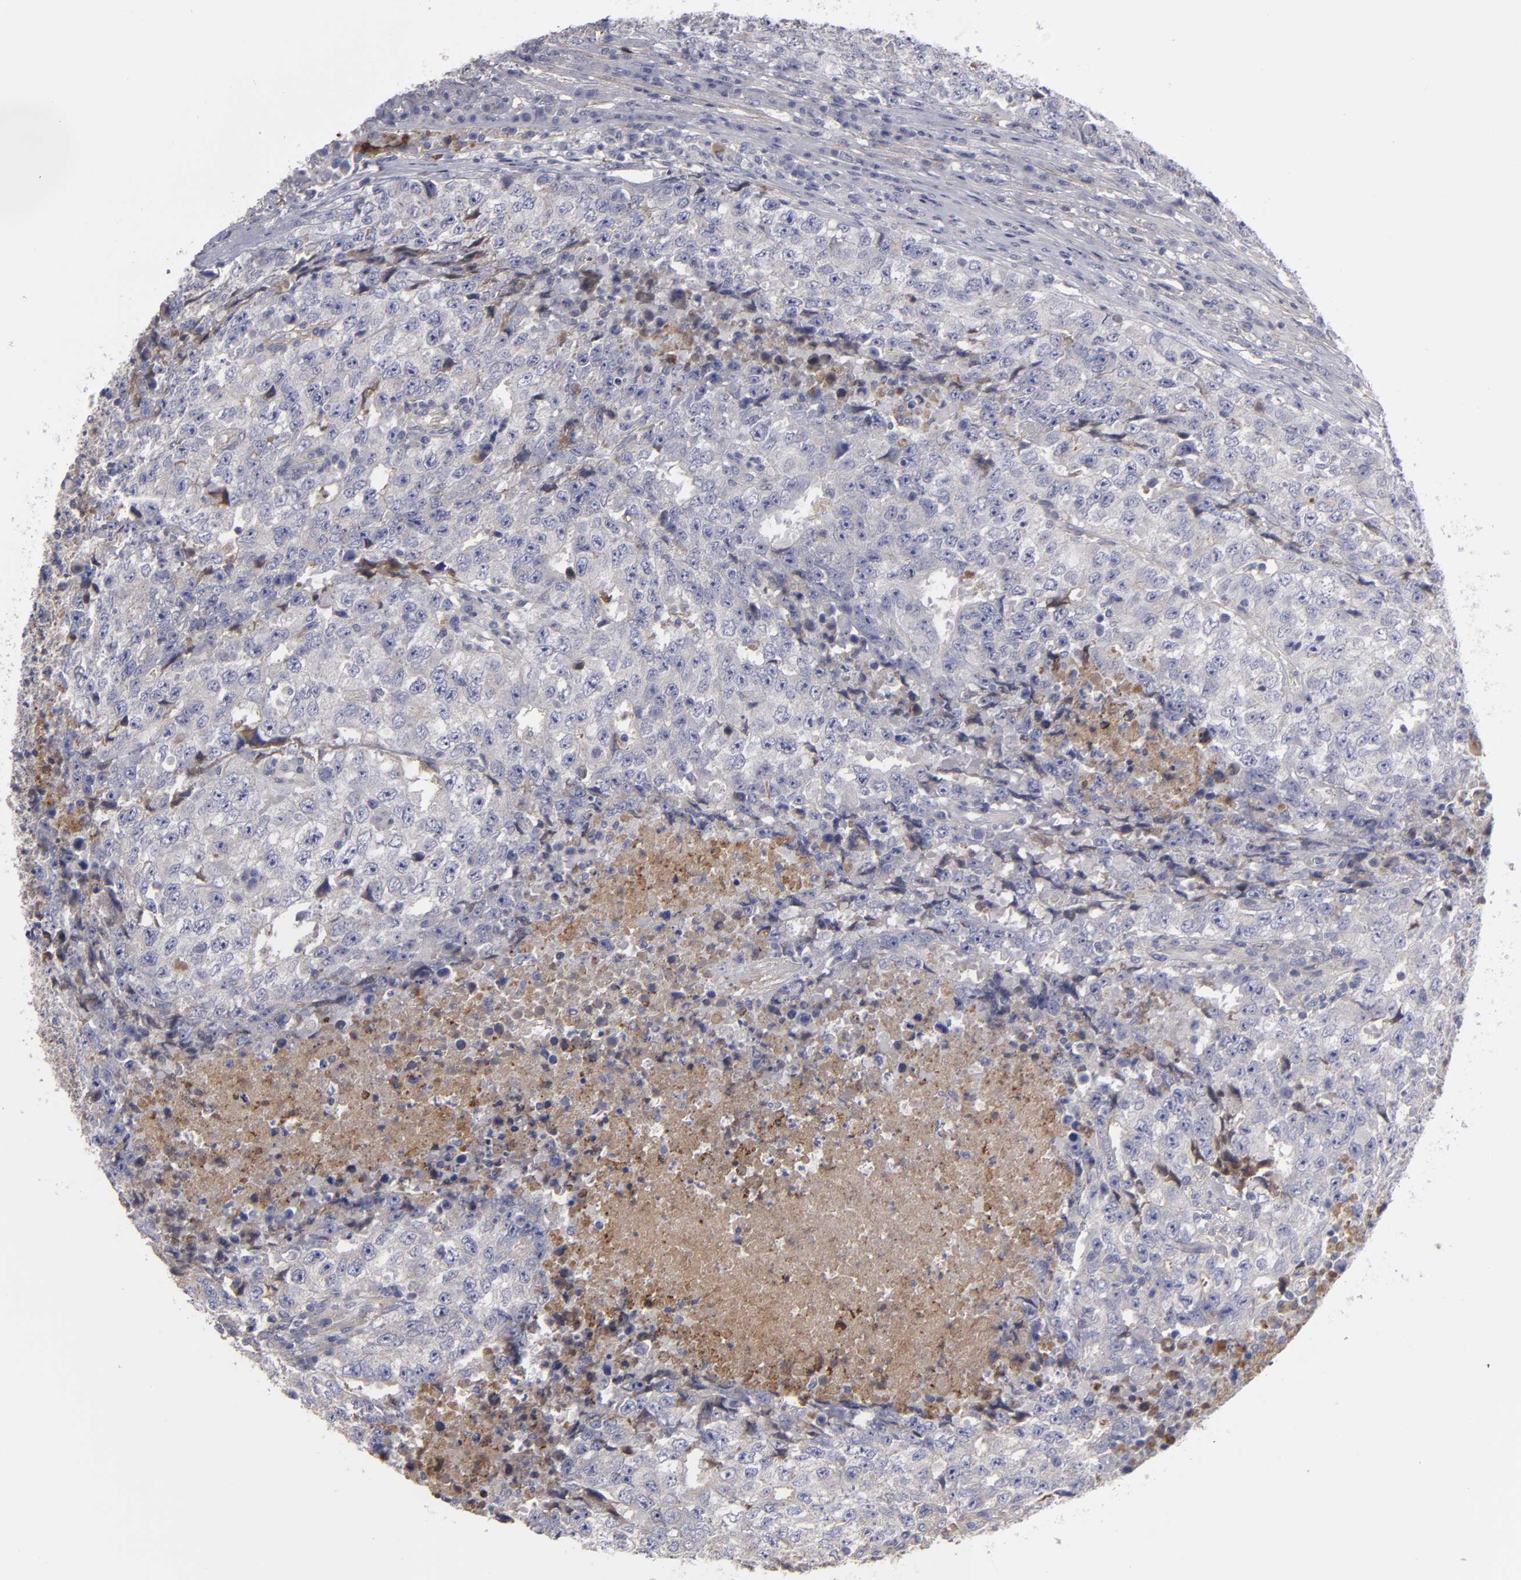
{"staining": {"intensity": "negative", "quantity": "none", "location": "none"}, "tissue": "testis cancer", "cell_type": "Tumor cells", "image_type": "cancer", "snomed": [{"axis": "morphology", "description": "Necrosis, NOS"}, {"axis": "morphology", "description": "Carcinoma, Embryonal, NOS"}, {"axis": "topography", "description": "Testis"}], "caption": "DAB immunohistochemical staining of human testis cancer (embryonal carcinoma) shows no significant expression in tumor cells.", "gene": "FBLN1", "patient": {"sex": "male", "age": 19}}